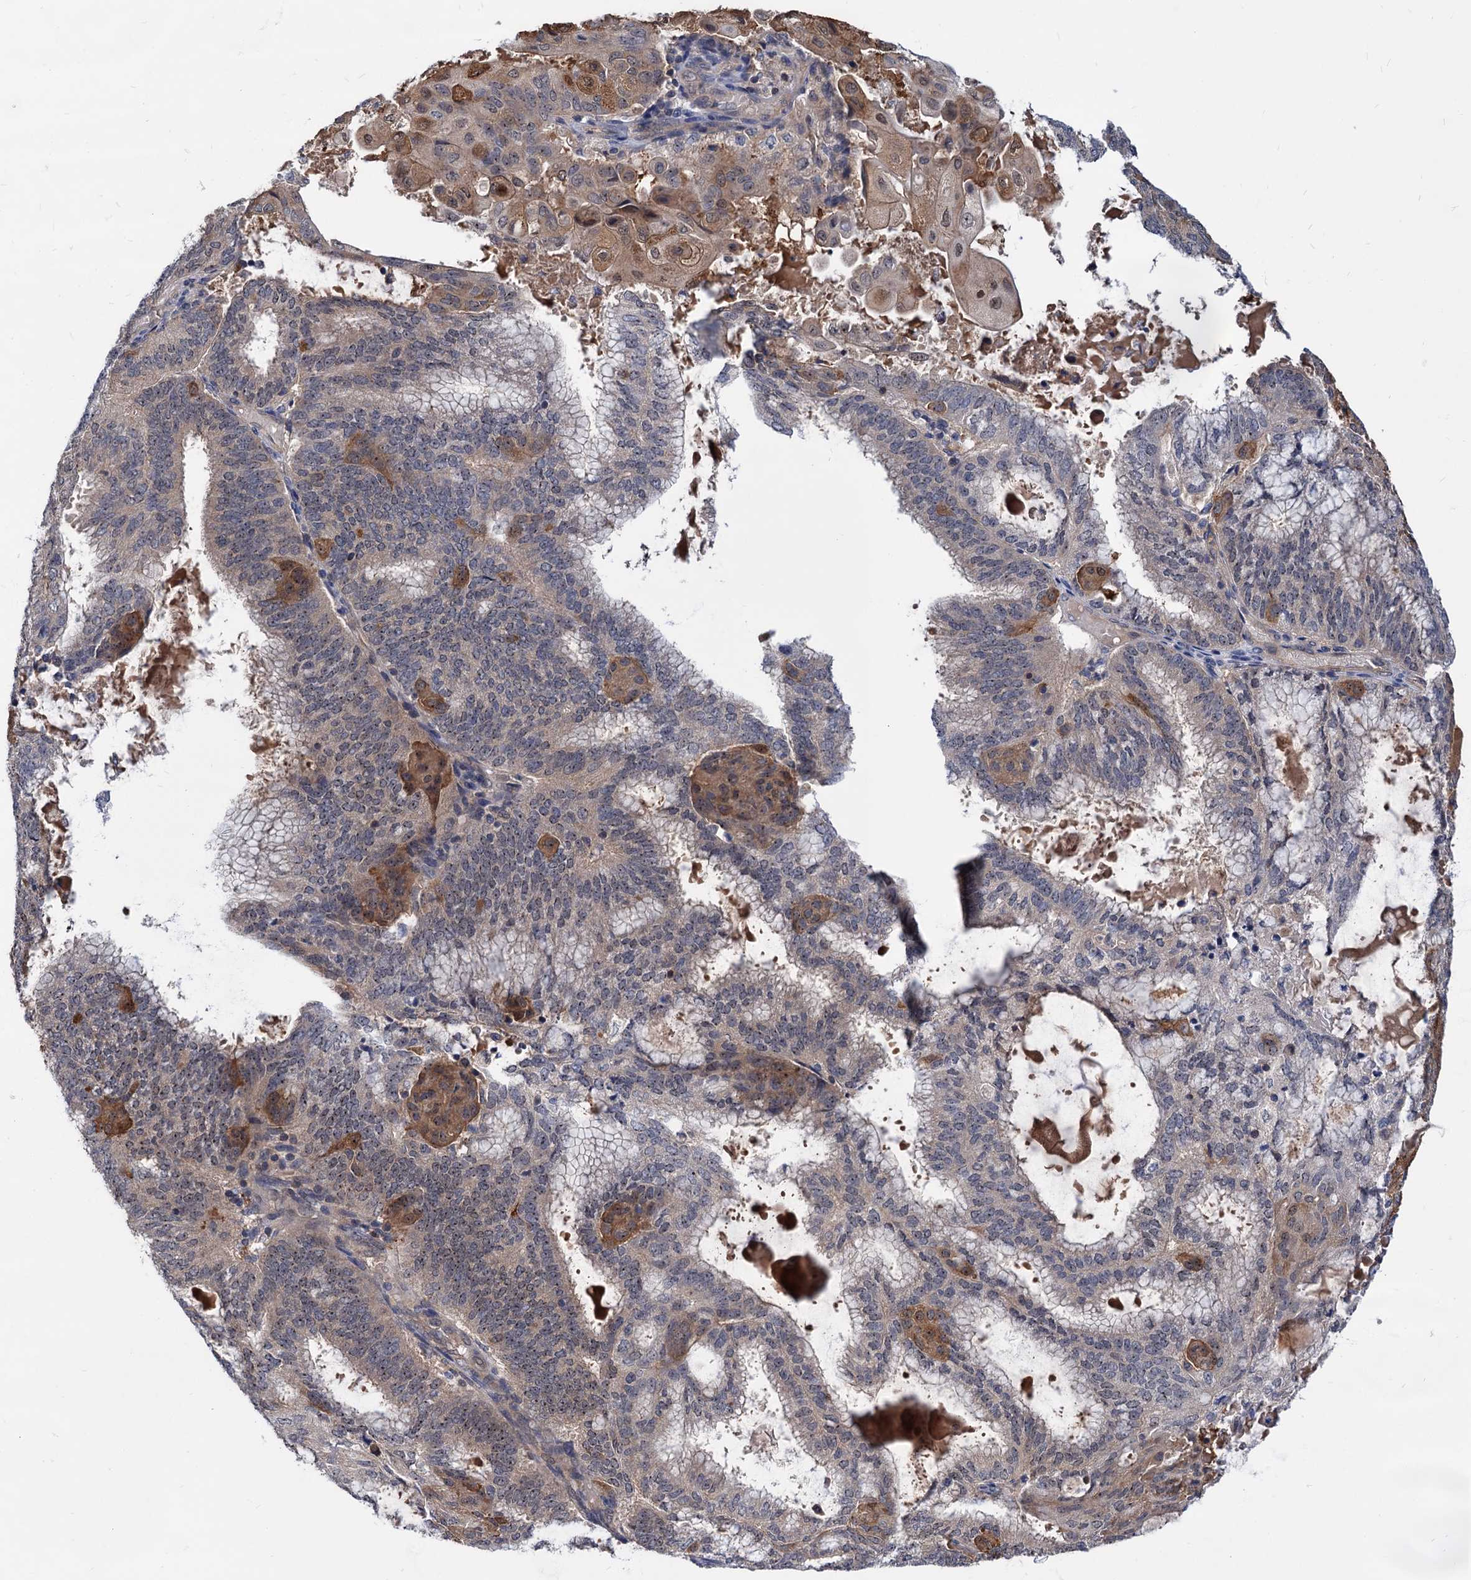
{"staining": {"intensity": "moderate", "quantity": "25%-75%", "location": "cytoplasmic/membranous,nuclear"}, "tissue": "endometrial cancer", "cell_type": "Tumor cells", "image_type": "cancer", "snomed": [{"axis": "morphology", "description": "Adenocarcinoma, NOS"}, {"axis": "topography", "description": "Endometrium"}], "caption": "IHC micrograph of neoplastic tissue: endometrial cancer stained using IHC exhibits medium levels of moderate protein expression localized specifically in the cytoplasmic/membranous and nuclear of tumor cells, appearing as a cytoplasmic/membranous and nuclear brown color.", "gene": "SNX15", "patient": {"sex": "female", "age": 49}}